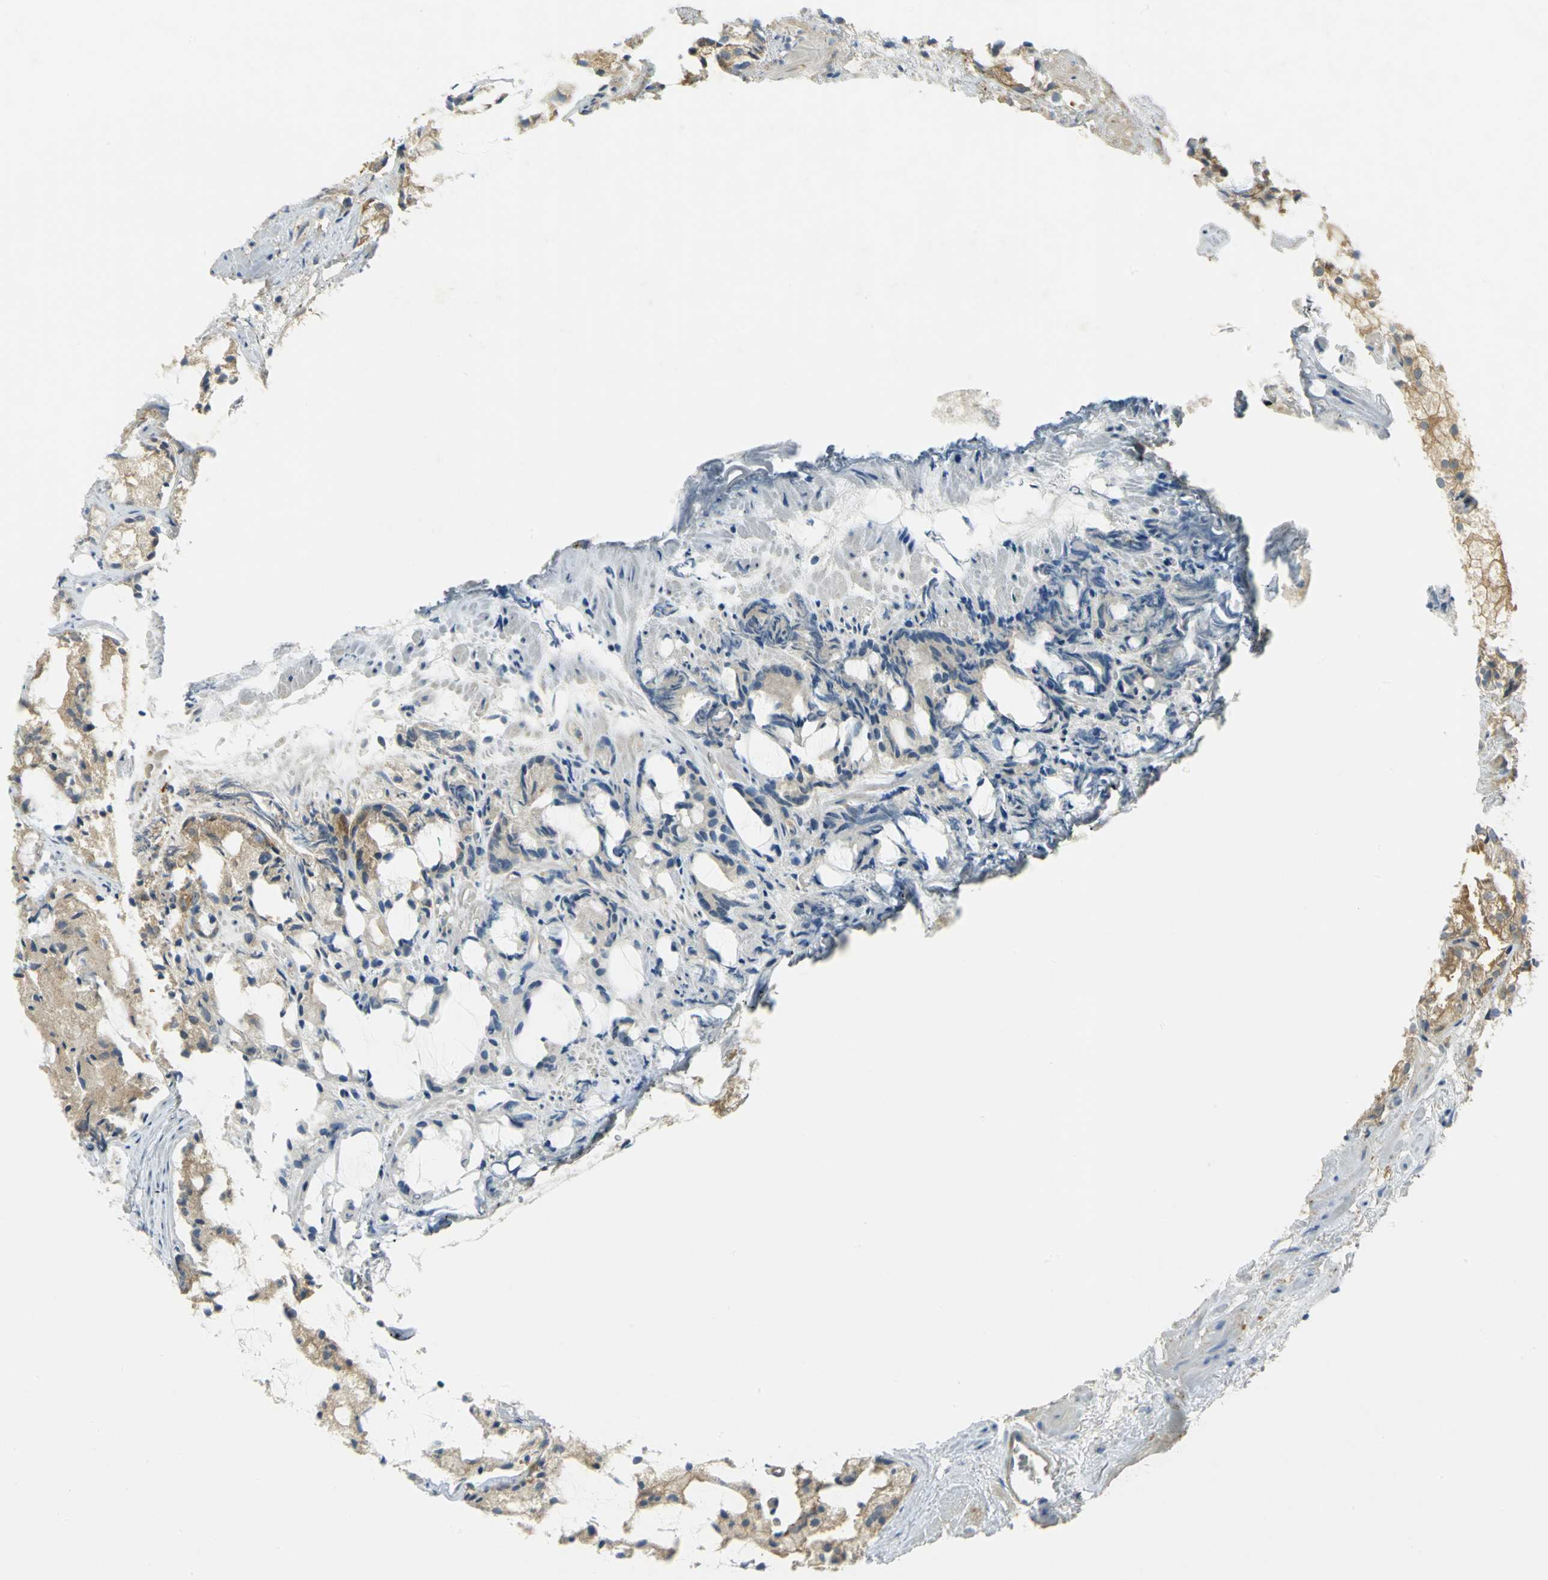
{"staining": {"intensity": "weak", "quantity": ">75%", "location": "cytoplasmic/membranous"}, "tissue": "prostate cancer", "cell_type": "Tumor cells", "image_type": "cancer", "snomed": [{"axis": "morphology", "description": "Adenocarcinoma, High grade"}, {"axis": "topography", "description": "Prostate"}], "caption": "Human prostate cancer (high-grade adenocarcinoma) stained for a protein (brown) demonstrates weak cytoplasmic/membranous positive staining in about >75% of tumor cells.", "gene": "TSC22D2", "patient": {"sex": "male", "age": 85}}